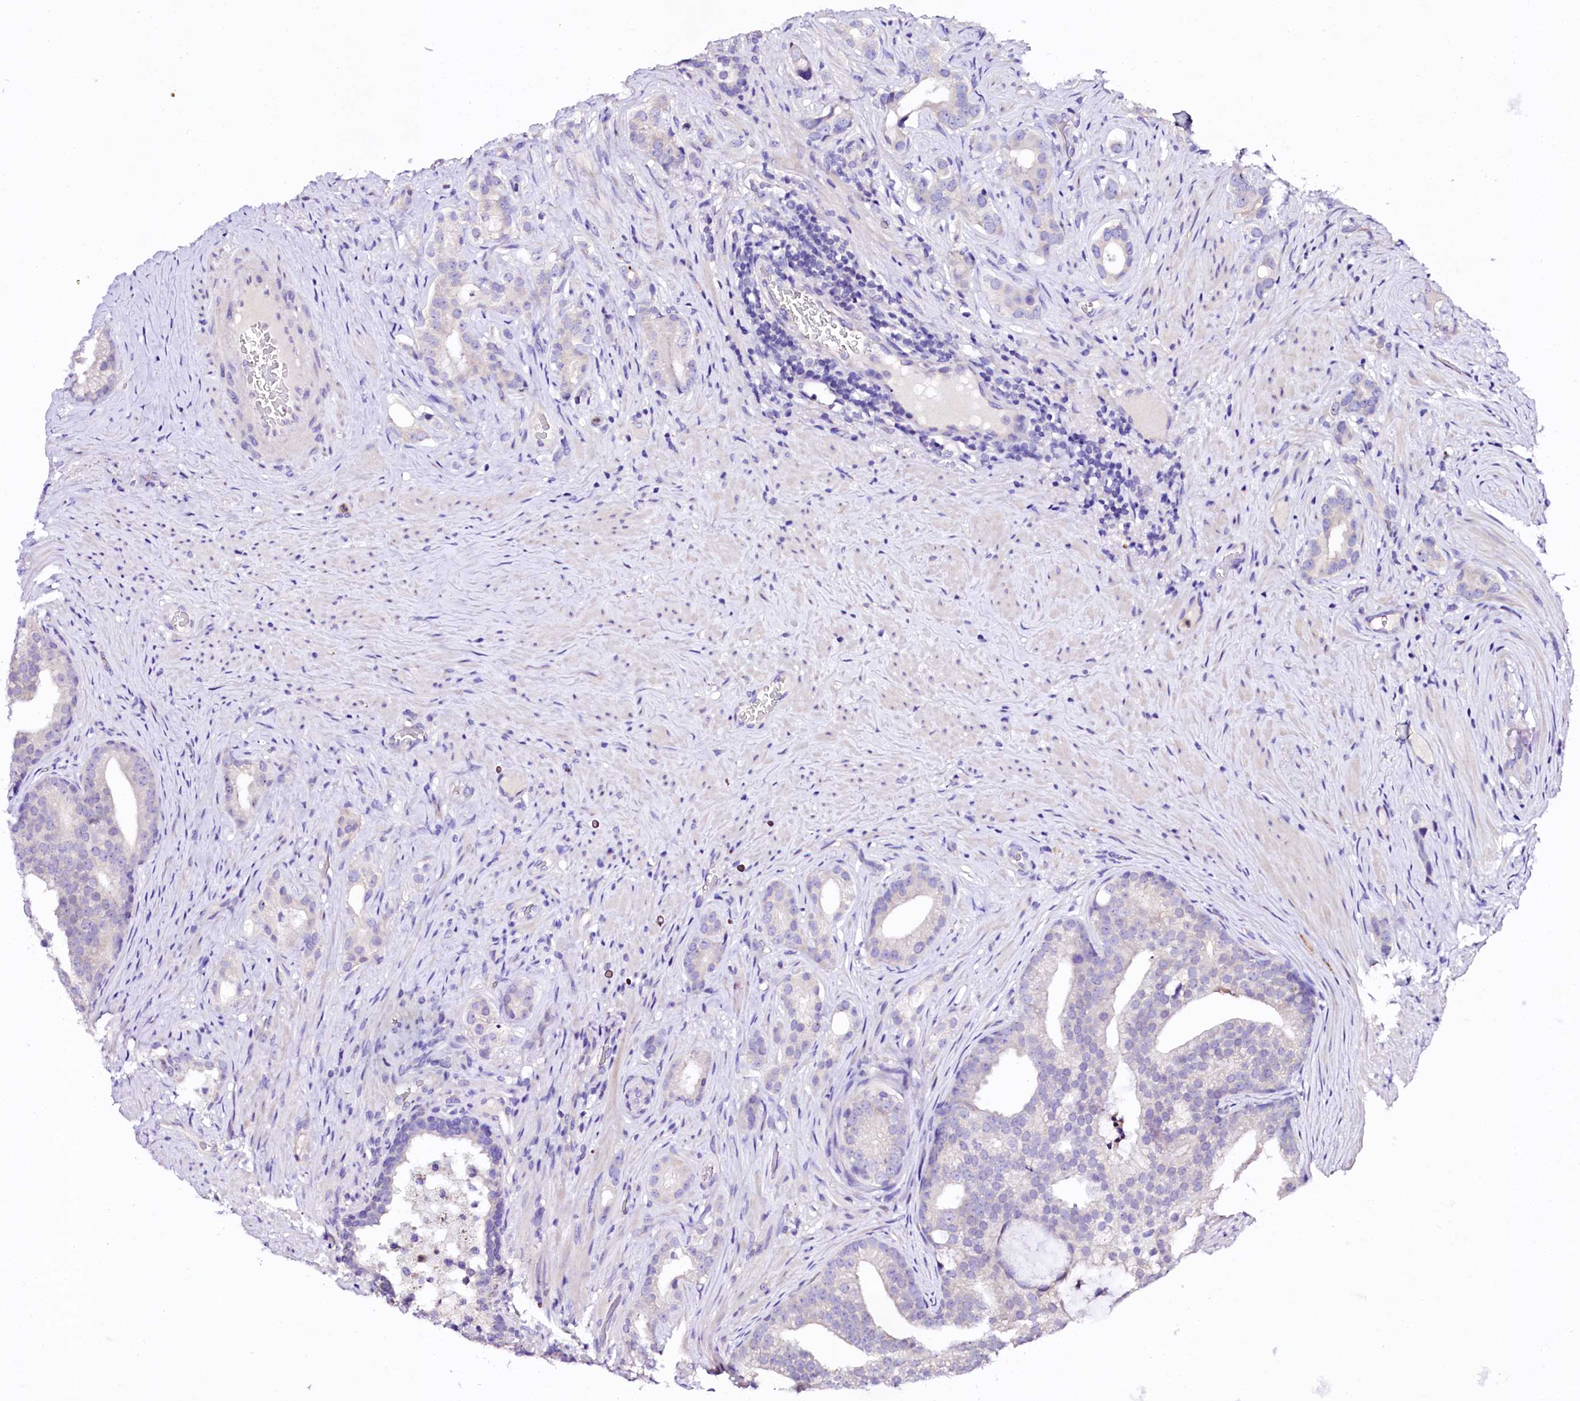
{"staining": {"intensity": "negative", "quantity": "none", "location": "none"}, "tissue": "prostate cancer", "cell_type": "Tumor cells", "image_type": "cancer", "snomed": [{"axis": "morphology", "description": "Adenocarcinoma, Low grade"}, {"axis": "topography", "description": "Prostate"}], "caption": "Prostate cancer was stained to show a protein in brown. There is no significant staining in tumor cells.", "gene": "NAA16", "patient": {"sex": "male", "age": 71}}